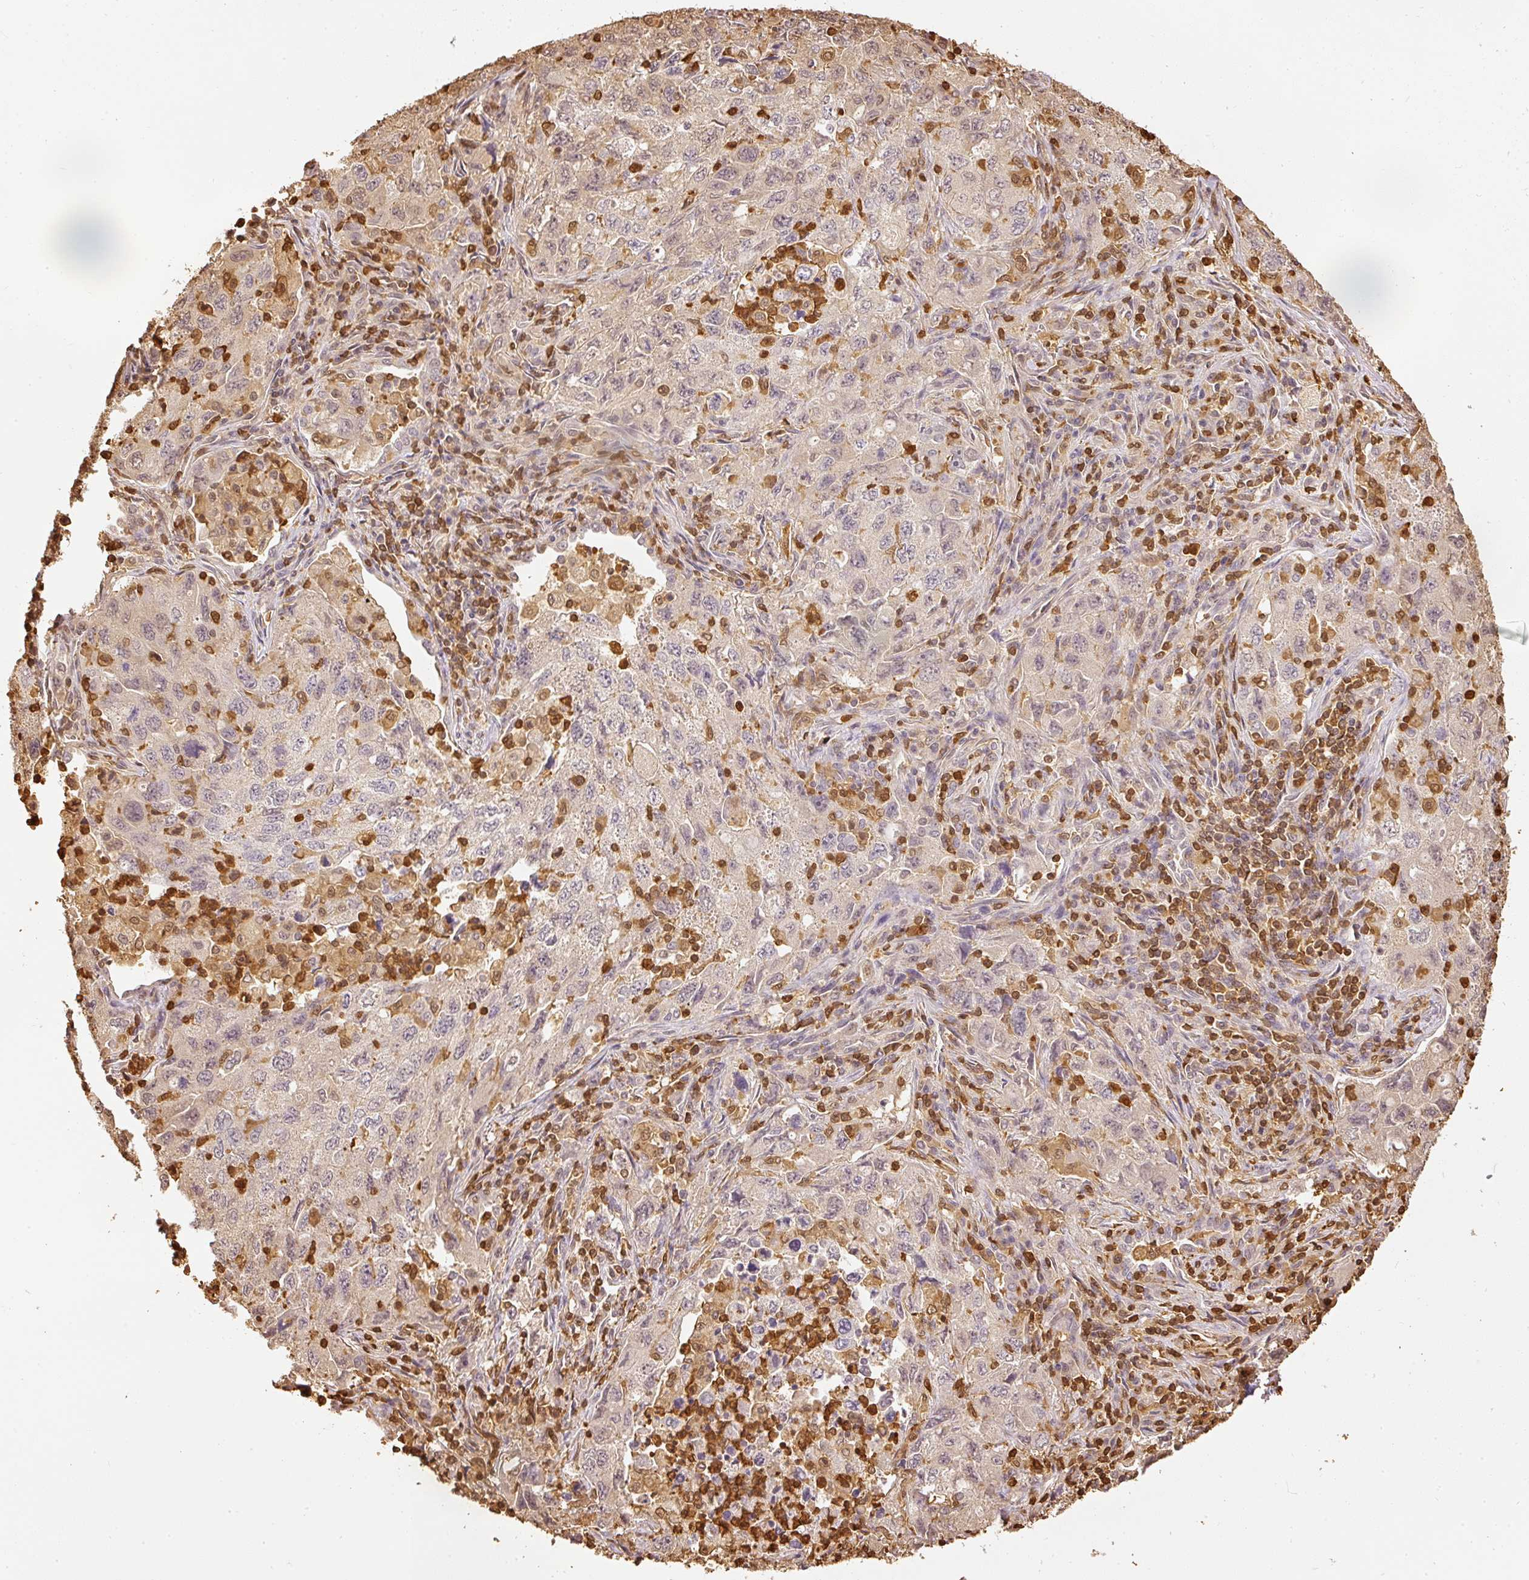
{"staining": {"intensity": "negative", "quantity": "none", "location": "none"}, "tissue": "lung cancer", "cell_type": "Tumor cells", "image_type": "cancer", "snomed": [{"axis": "morphology", "description": "Adenocarcinoma, NOS"}, {"axis": "topography", "description": "Lung"}], "caption": "There is no significant staining in tumor cells of lung cancer (adenocarcinoma). The staining was performed using DAB (3,3'-diaminobenzidine) to visualize the protein expression in brown, while the nuclei were stained in blue with hematoxylin (Magnification: 20x).", "gene": "PFN1", "patient": {"sex": "female", "age": 57}}